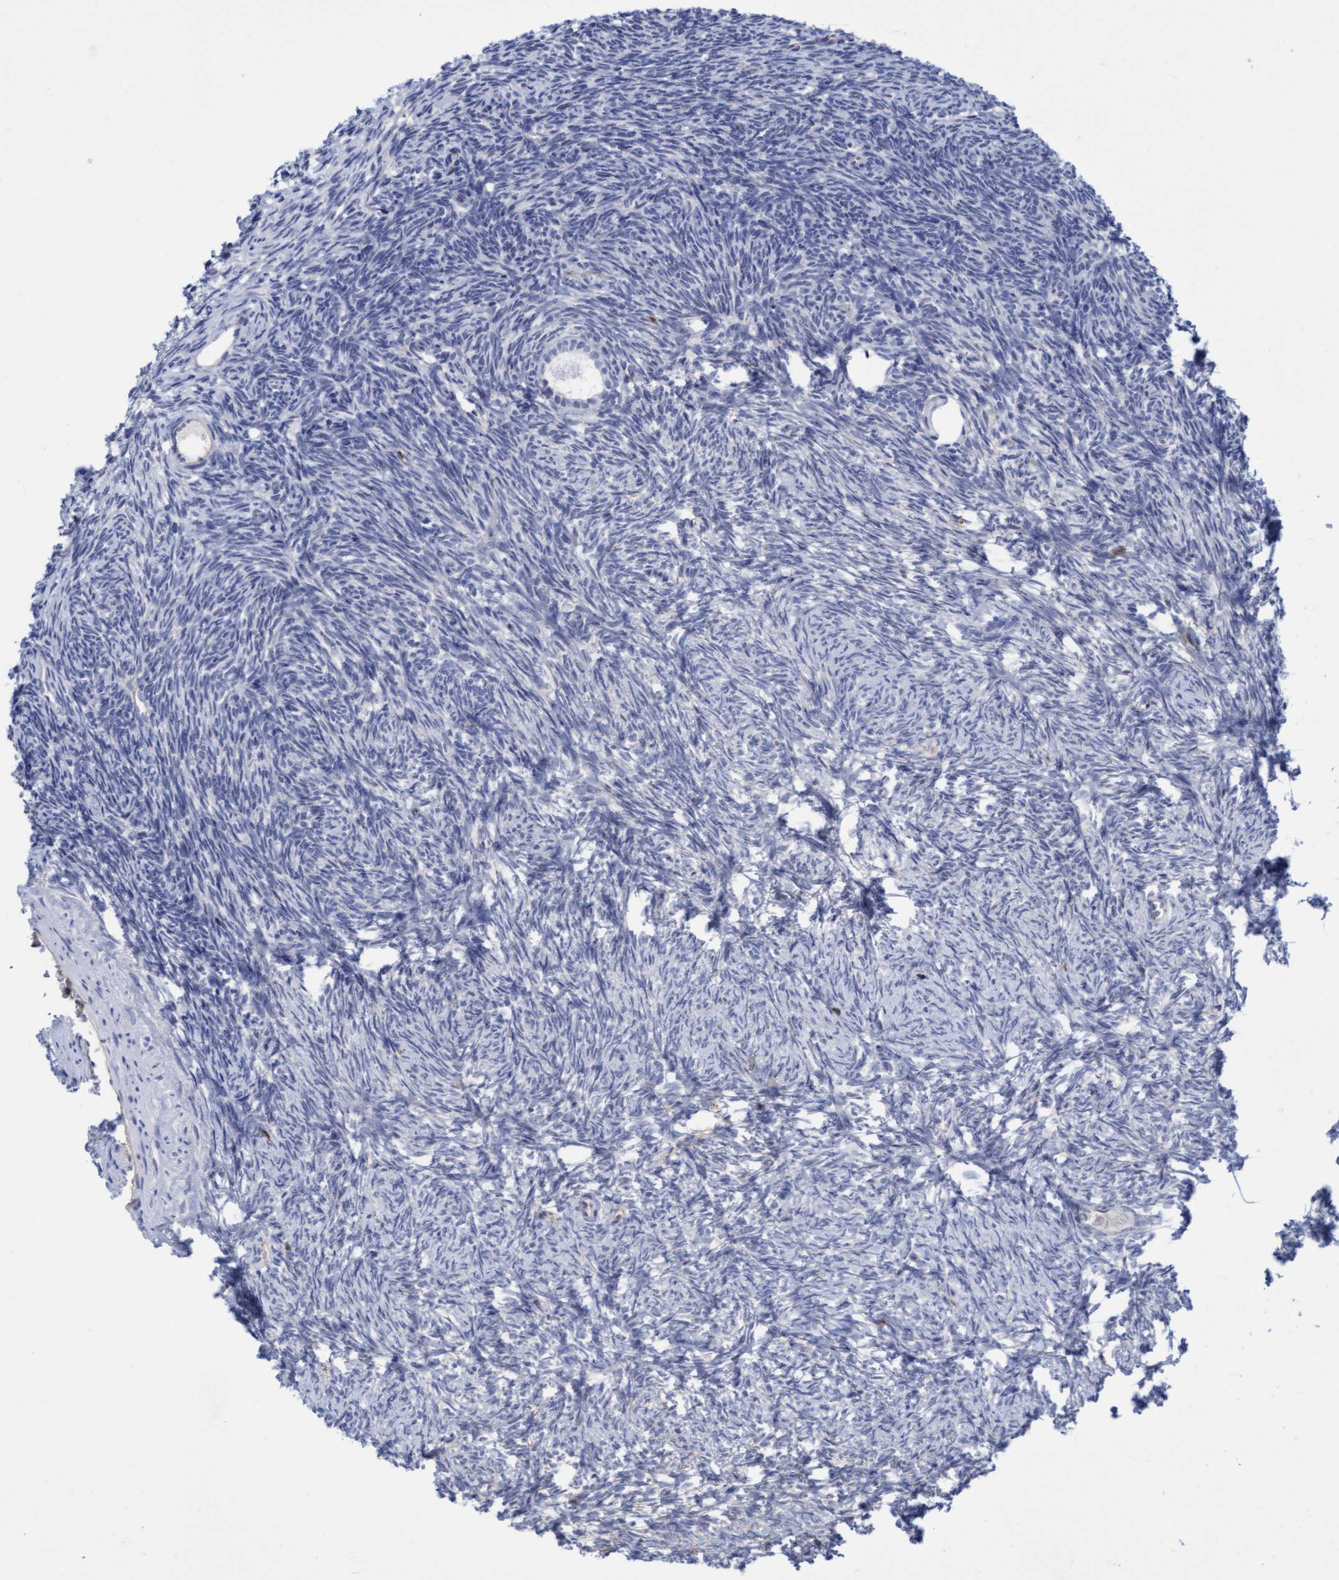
{"staining": {"intensity": "negative", "quantity": "none", "location": "none"}, "tissue": "ovary", "cell_type": "Follicle cells", "image_type": "normal", "snomed": [{"axis": "morphology", "description": "Normal tissue, NOS"}, {"axis": "topography", "description": "Ovary"}], "caption": "This is a image of IHC staining of unremarkable ovary, which shows no expression in follicle cells.", "gene": "FNBP1", "patient": {"sex": "female", "age": 34}}